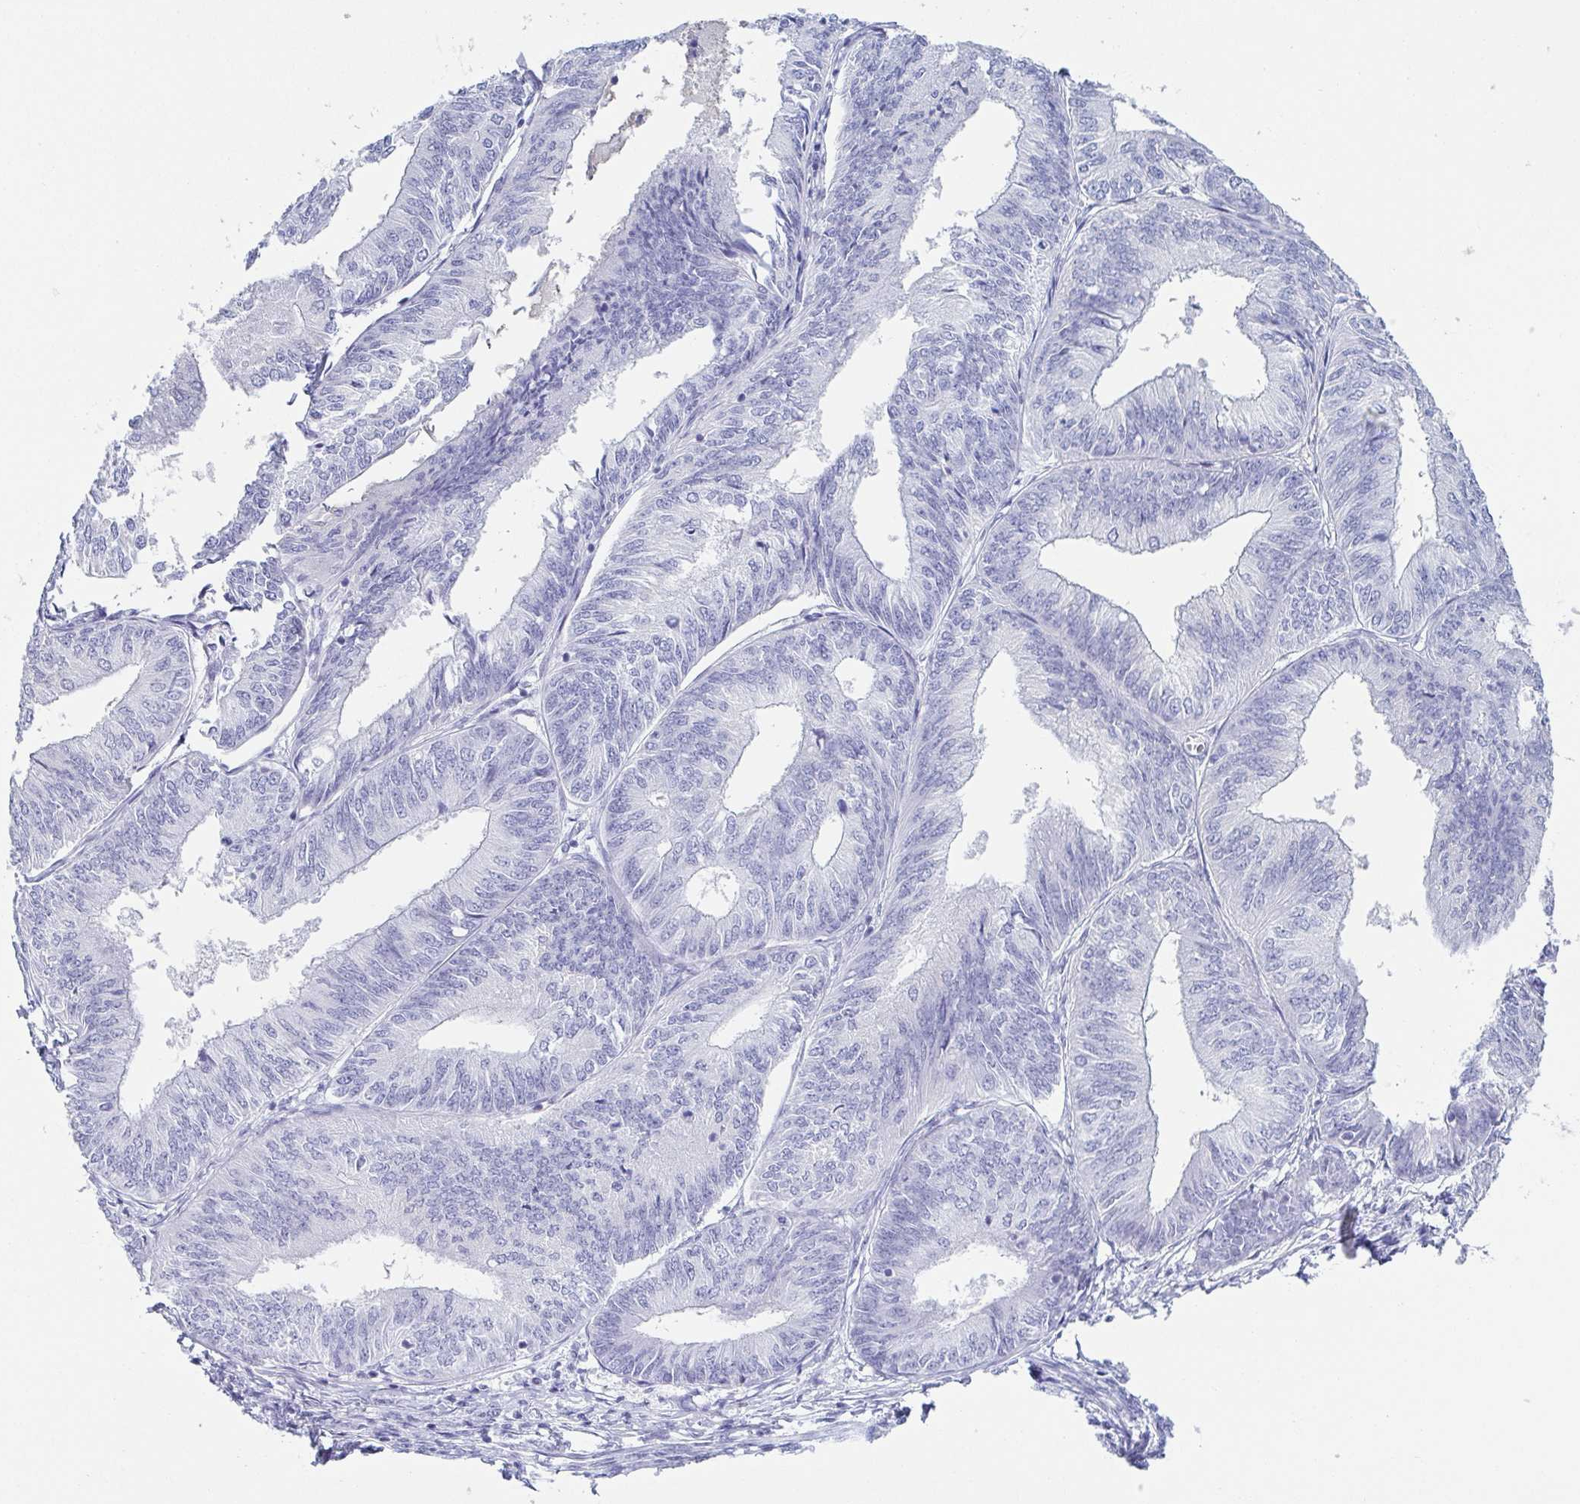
{"staining": {"intensity": "negative", "quantity": "none", "location": "none"}, "tissue": "endometrial cancer", "cell_type": "Tumor cells", "image_type": "cancer", "snomed": [{"axis": "morphology", "description": "Adenocarcinoma, NOS"}, {"axis": "topography", "description": "Endometrium"}], "caption": "The micrograph displays no staining of tumor cells in endometrial cancer.", "gene": "ZG16B", "patient": {"sex": "female", "age": 58}}